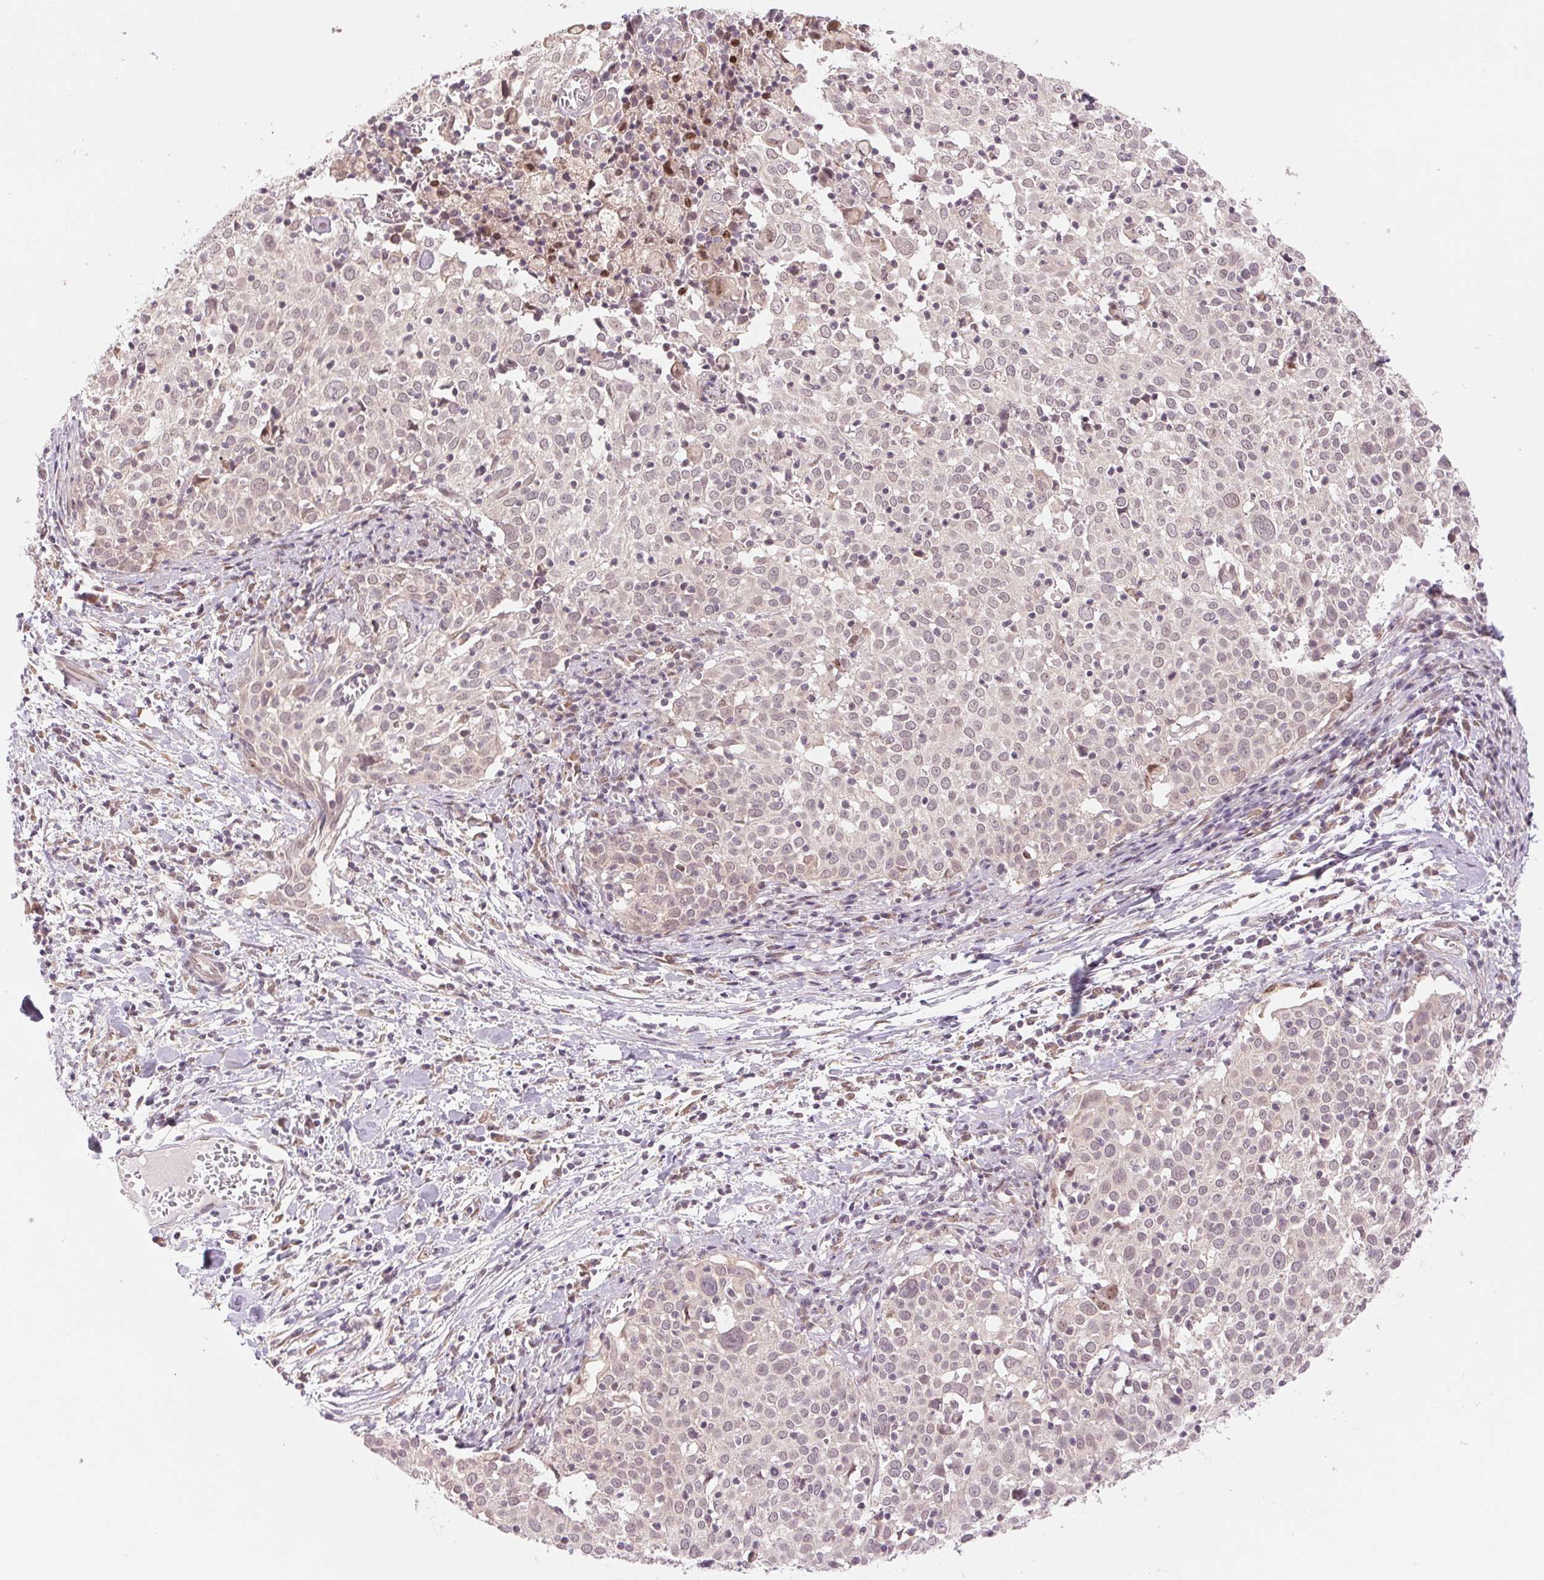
{"staining": {"intensity": "weak", "quantity": "25%-75%", "location": "nuclear"}, "tissue": "cervical cancer", "cell_type": "Tumor cells", "image_type": "cancer", "snomed": [{"axis": "morphology", "description": "Squamous cell carcinoma, NOS"}, {"axis": "topography", "description": "Cervix"}], "caption": "A photomicrograph of human cervical cancer stained for a protein shows weak nuclear brown staining in tumor cells.", "gene": "ERI3", "patient": {"sex": "female", "age": 39}}